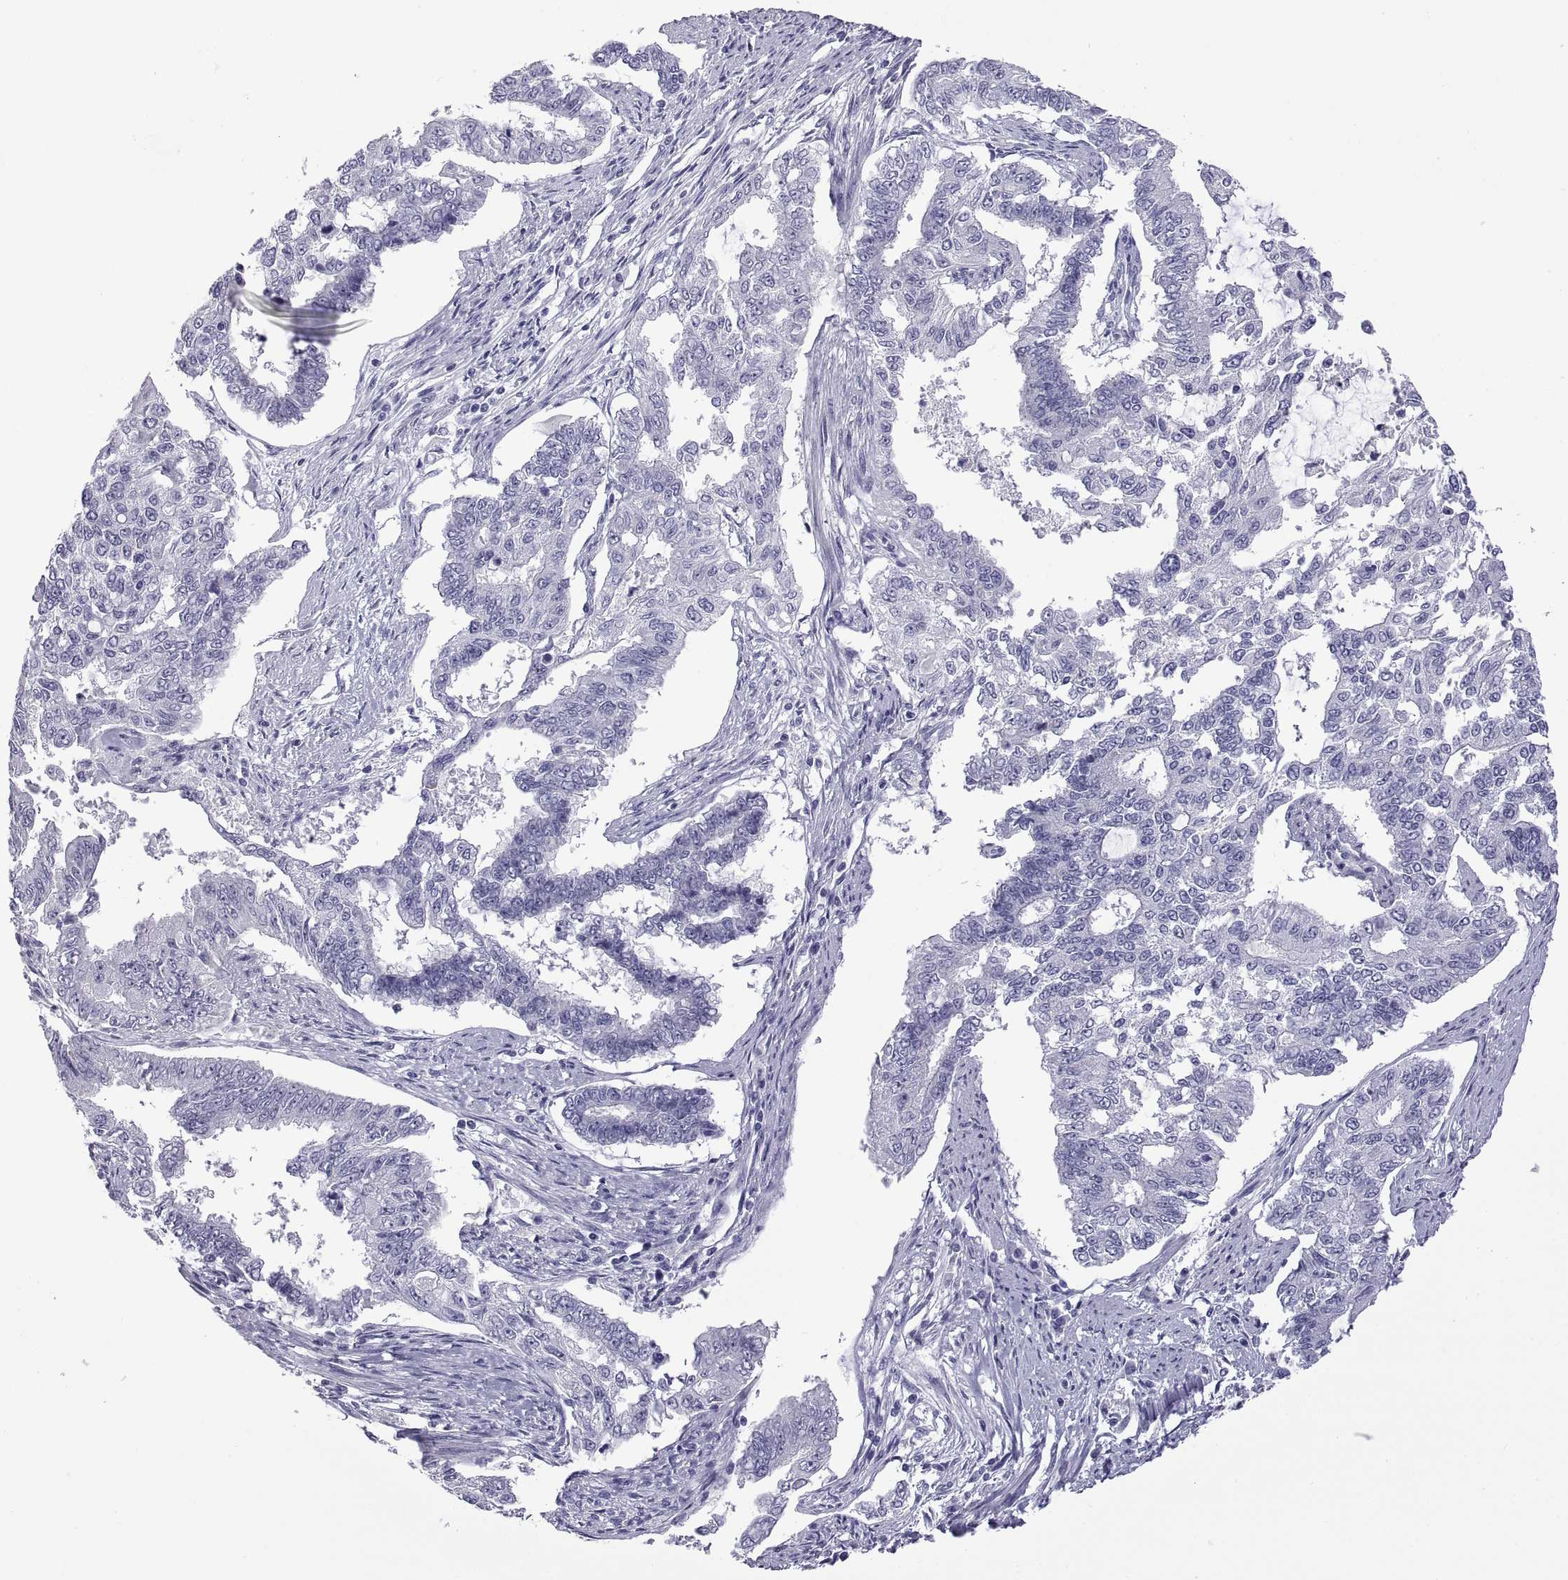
{"staining": {"intensity": "negative", "quantity": "none", "location": "none"}, "tissue": "endometrial cancer", "cell_type": "Tumor cells", "image_type": "cancer", "snomed": [{"axis": "morphology", "description": "Adenocarcinoma, NOS"}, {"axis": "topography", "description": "Uterus"}], "caption": "Adenocarcinoma (endometrial) was stained to show a protein in brown. There is no significant staining in tumor cells.", "gene": "VSX2", "patient": {"sex": "female", "age": 59}}